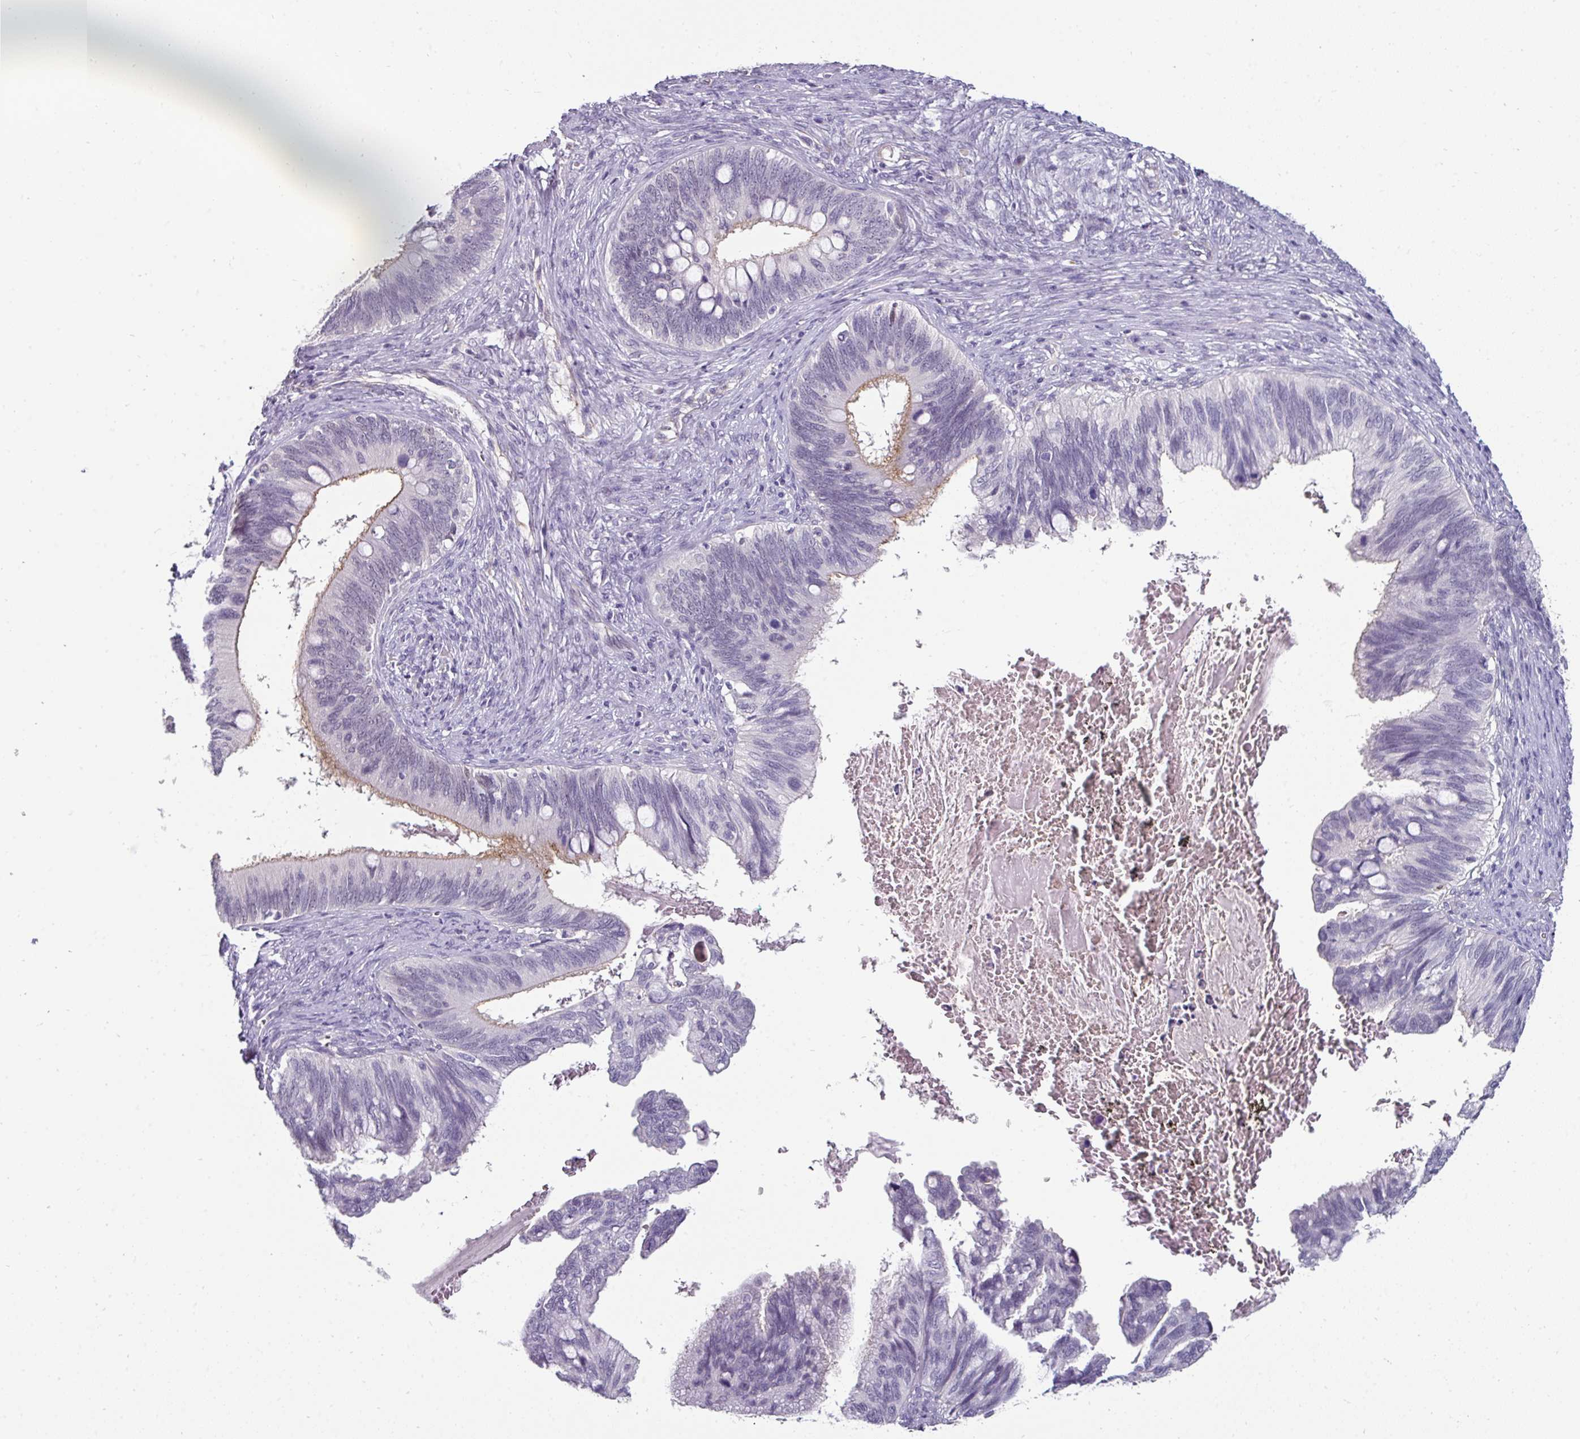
{"staining": {"intensity": "weak", "quantity": "<25%", "location": "cytoplasmic/membranous"}, "tissue": "cervical cancer", "cell_type": "Tumor cells", "image_type": "cancer", "snomed": [{"axis": "morphology", "description": "Adenocarcinoma, NOS"}, {"axis": "topography", "description": "Cervix"}], "caption": "Cervical cancer stained for a protein using IHC displays no staining tumor cells.", "gene": "EYA3", "patient": {"sex": "female", "age": 42}}